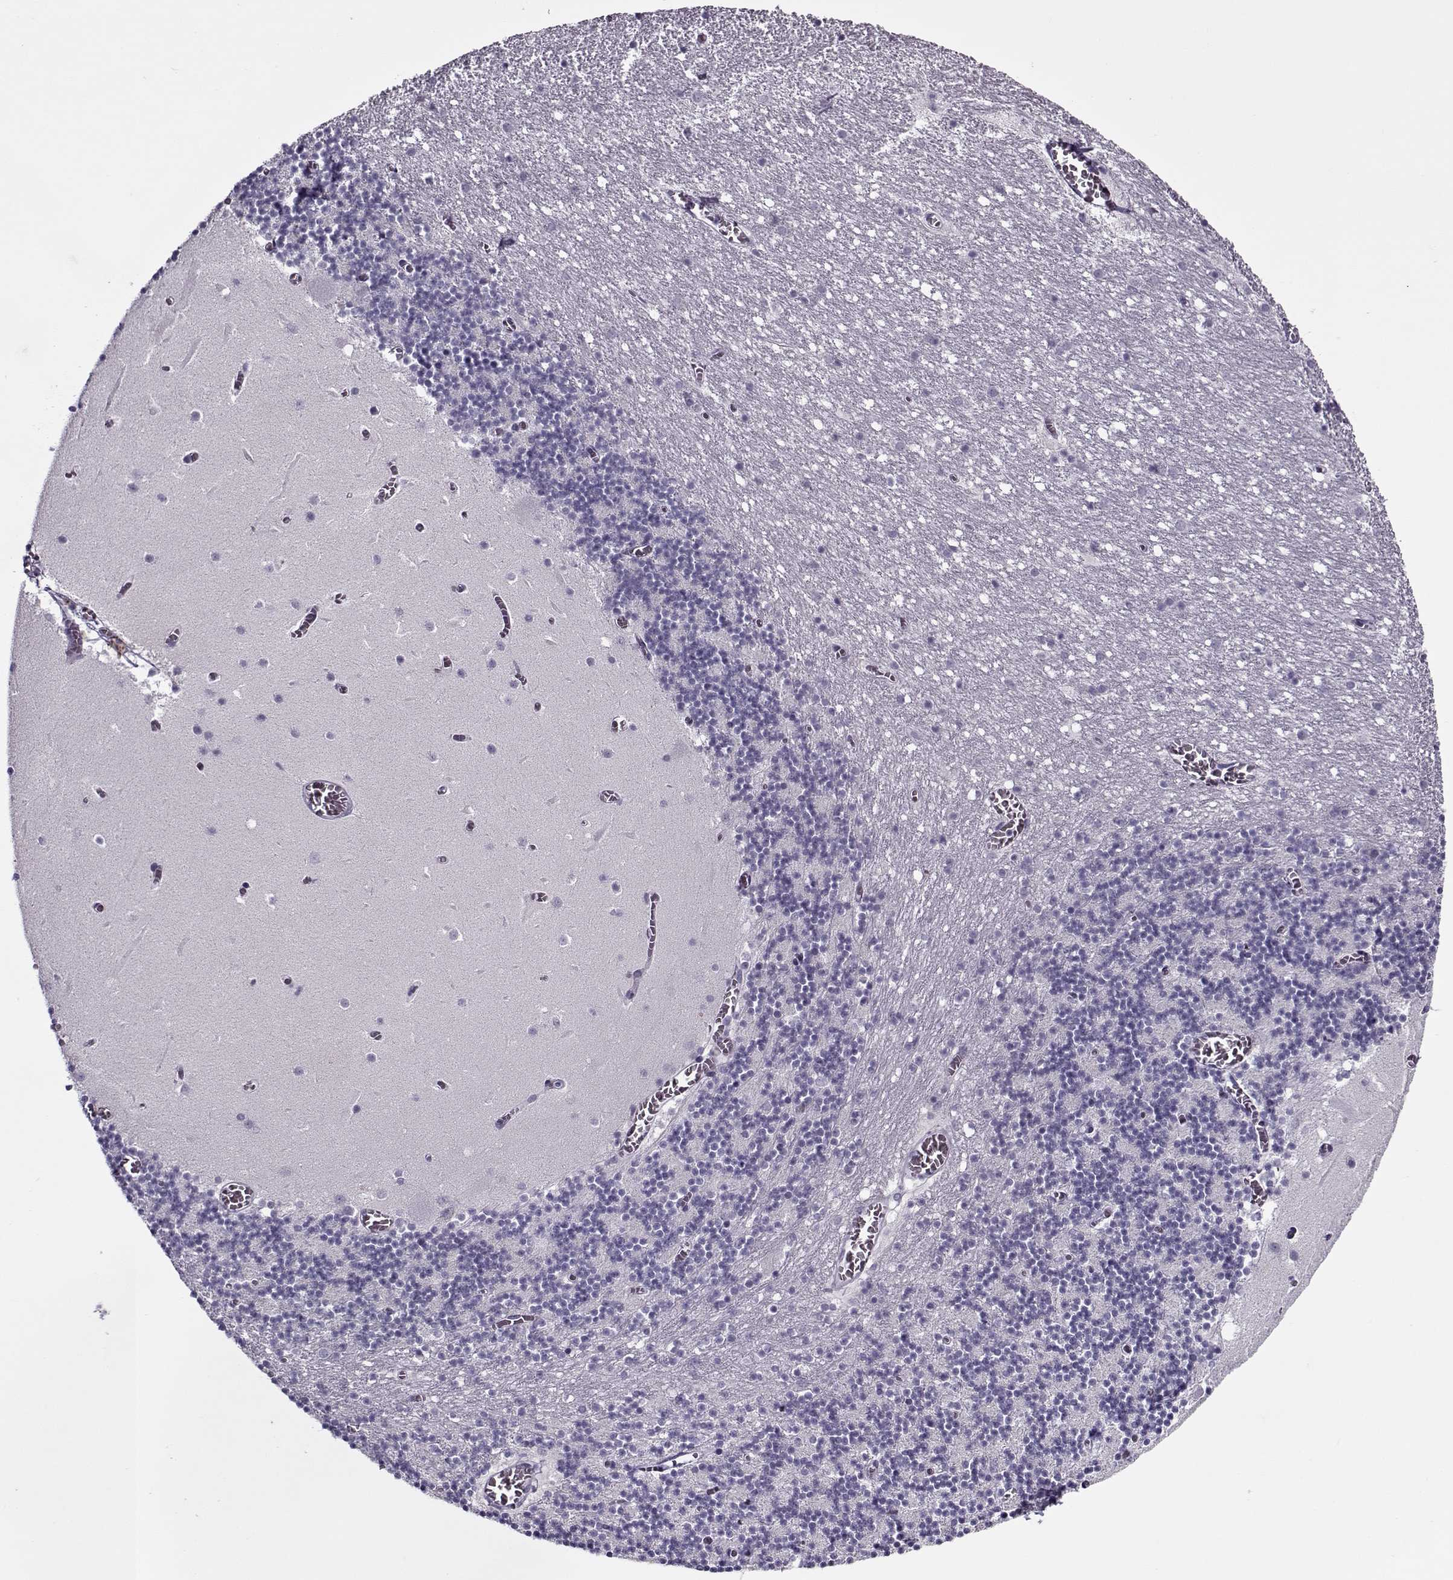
{"staining": {"intensity": "negative", "quantity": "none", "location": "none"}, "tissue": "cerebellum", "cell_type": "Cells in granular layer", "image_type": "normal", "snomed": [{"axis": "morphology", "description": "Normal tissue, NOS"}, {"axis": "topography", "description": "Cerebellum"}], "caption": "The immunohistochemistry (IHC) histopathology image has no significant staining in cells in granular layer of cerebellum. Brightfield microscopy of IHC stained with DAB (brown) and hematoxylin (blue), captured at high magnification.", "gene": "GAGE10", "patient": {"sex": "female", "age": 28}}